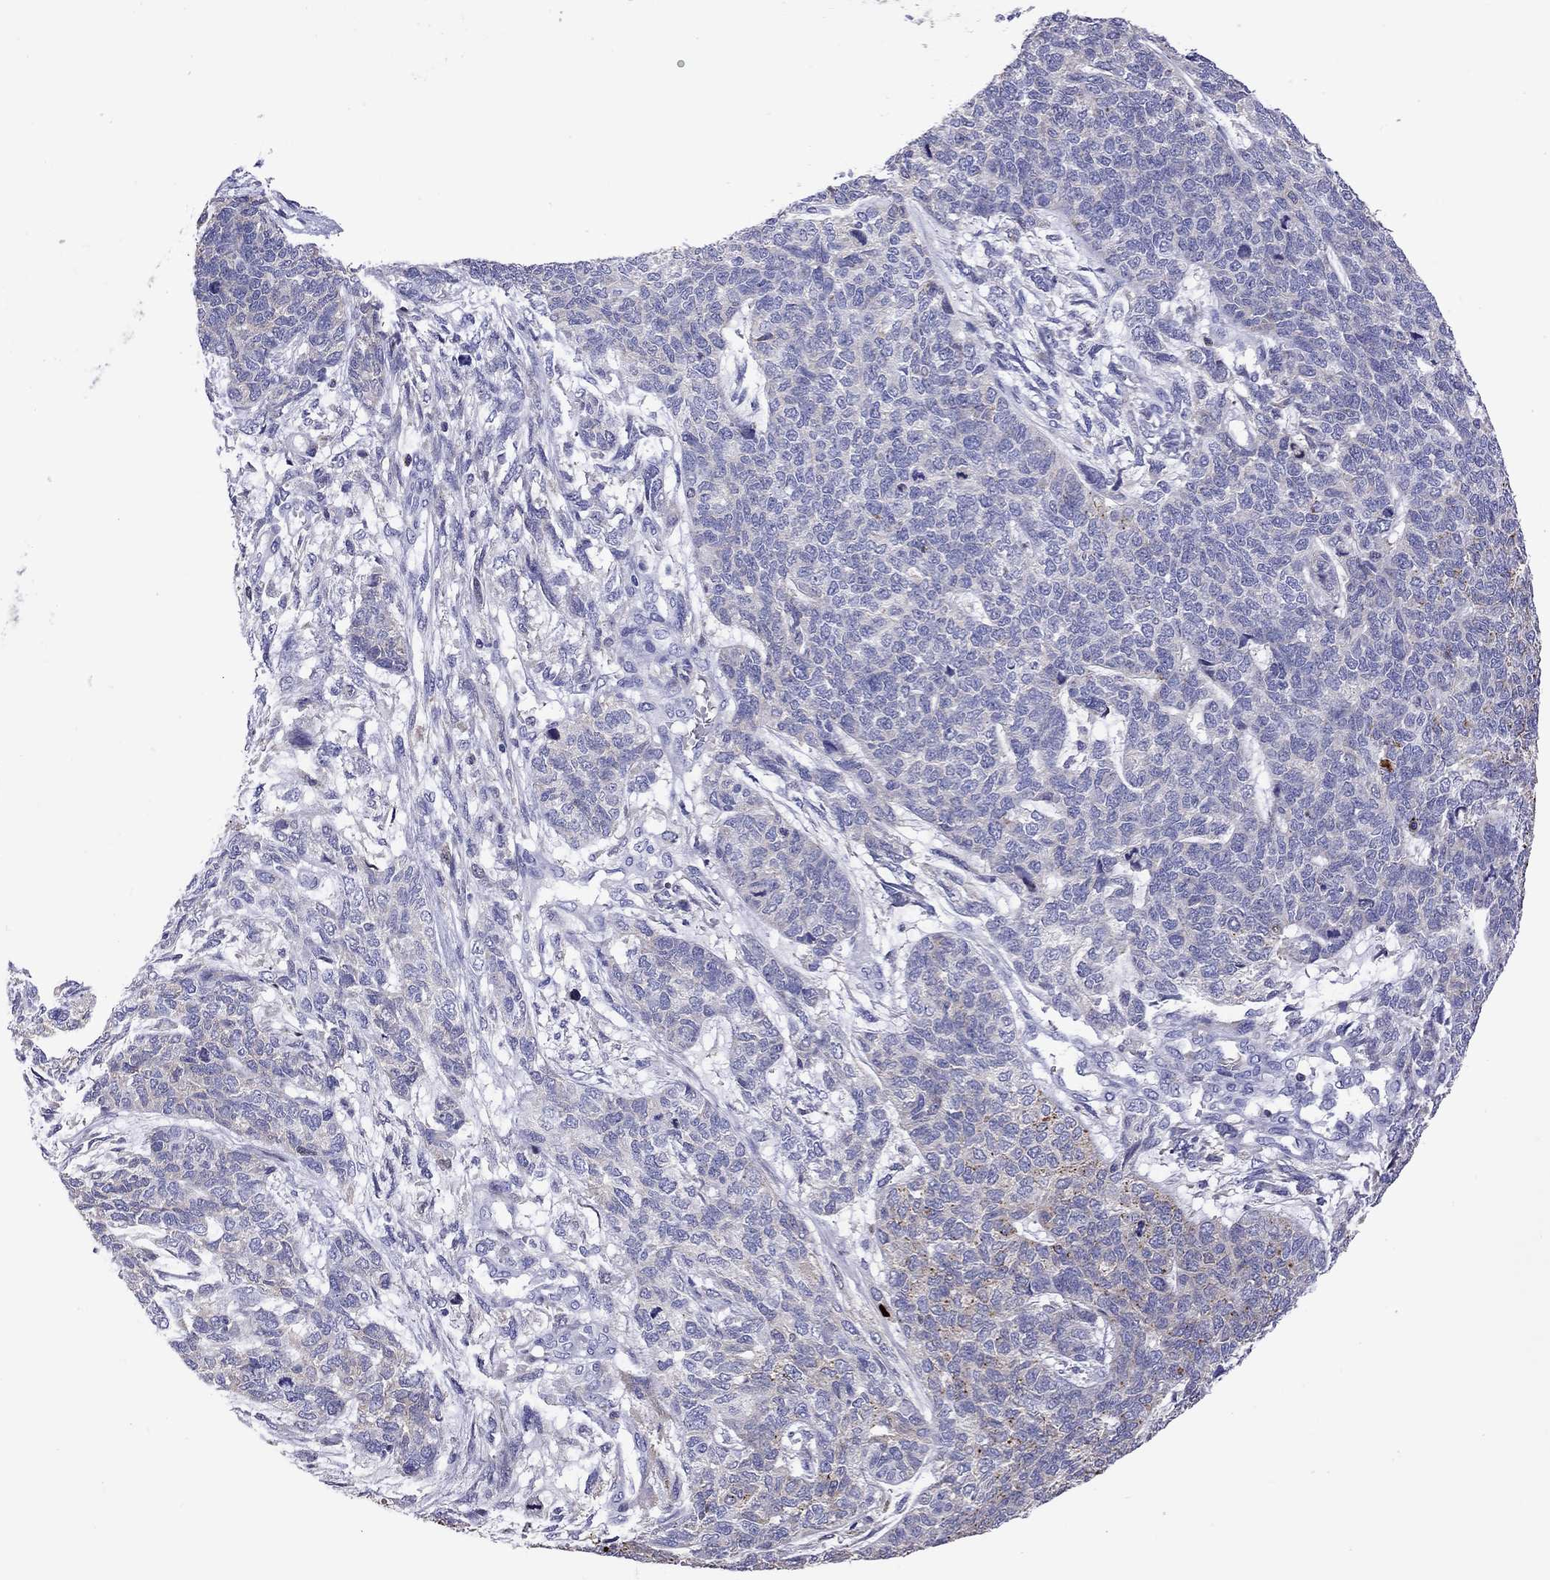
{"staining": {"intensity": "weak", "quantity": "<25%", "location": "cytoplasmic/membranous"}, "tissue": "cervical cancer", "cell_type": "Tumor cells", "image_type": "cancer", "snomed": [{"axis": "morphology", "description": "Squamous cell carcinoma, NOS"}, {"axis": "topography", "description": "Cervix"}], "caption": "High power microscopy histopathology image of an IHC photomicrograph of cervical squamous cell carcinoma, revealing no significant staining in tumor cells. (DAB immunohistochemistry visualized using brightfield microscopy, high magnification).", "gene": "SERPINA3", "patient": {"sex": "female", "age": 63}}